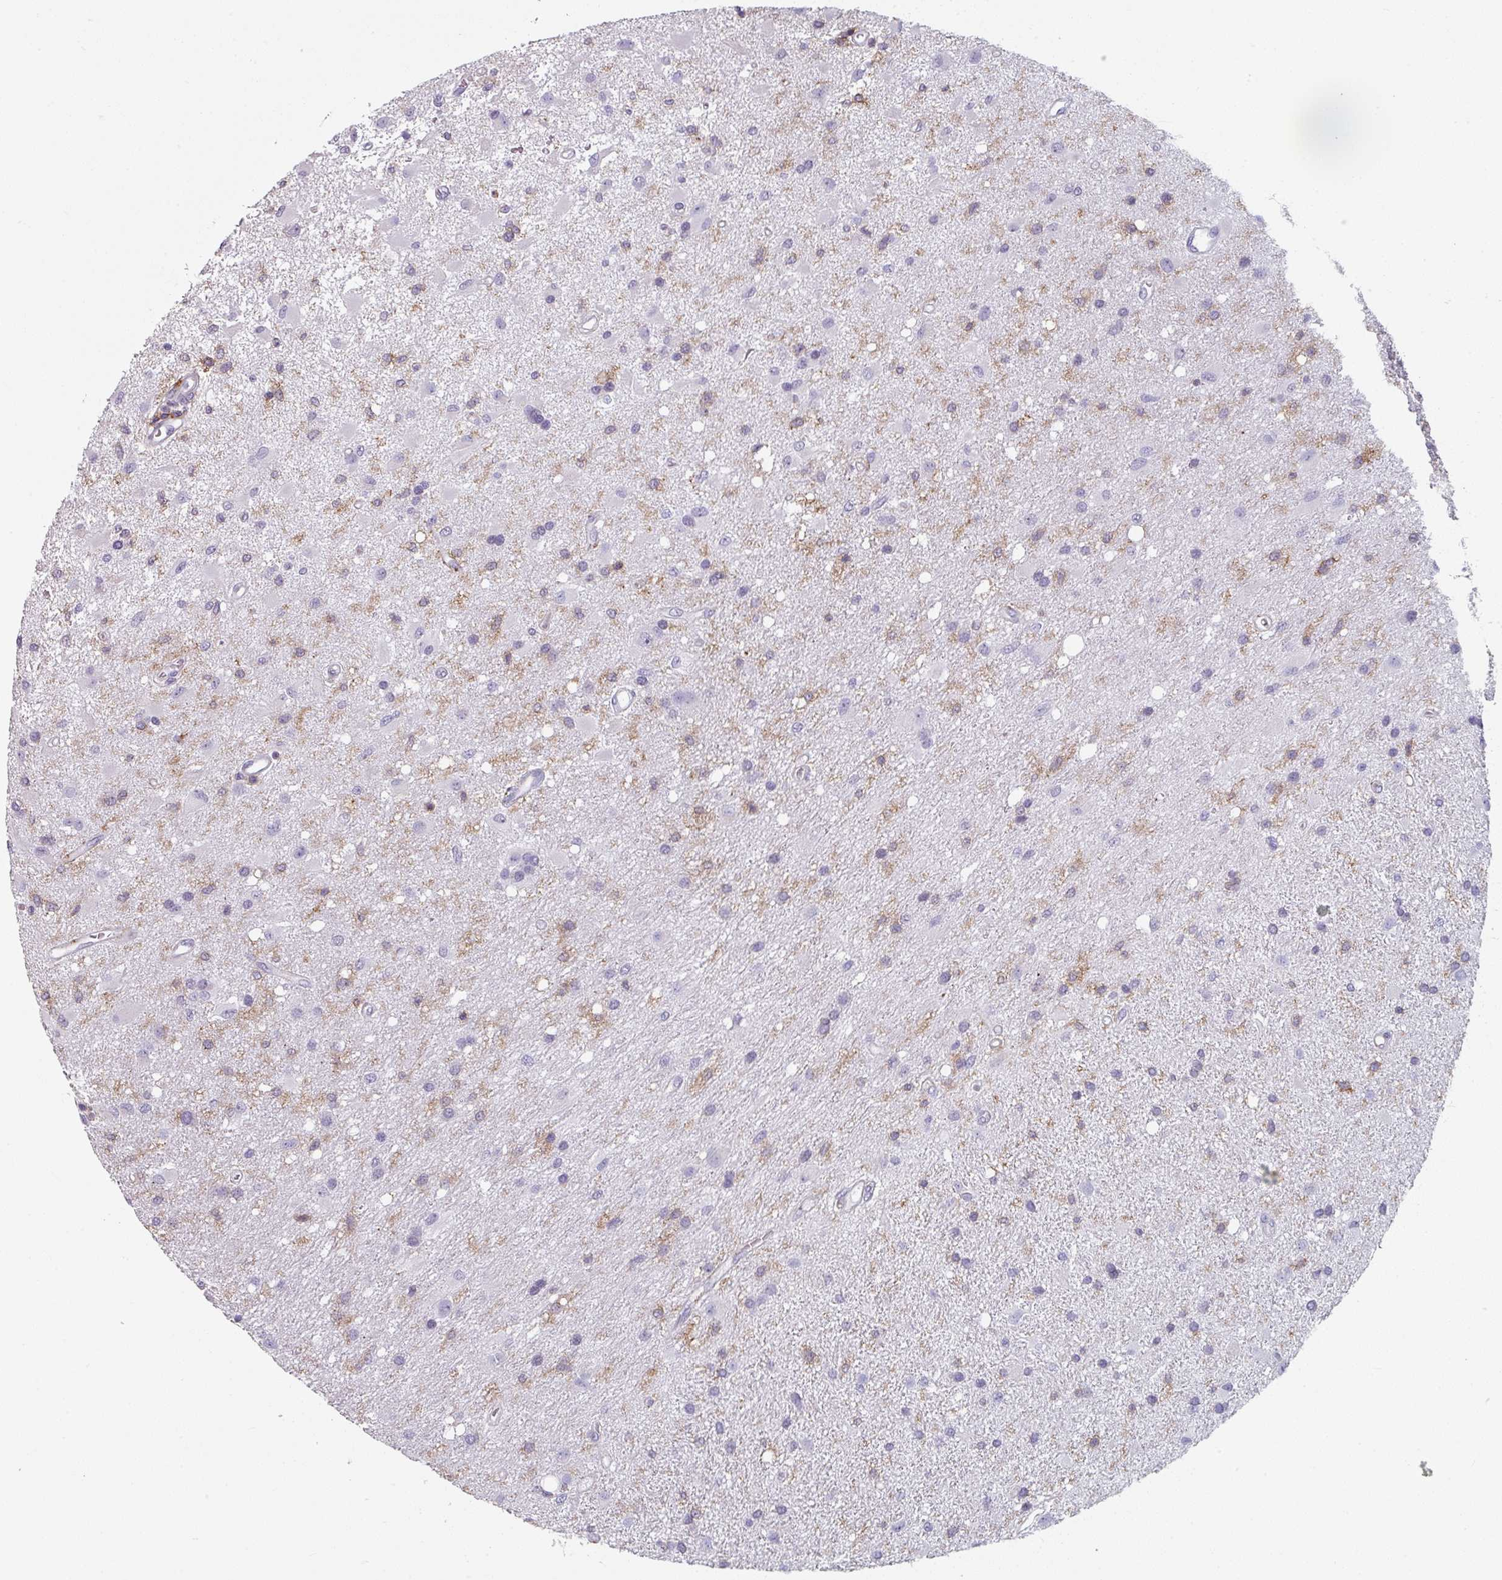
{"staining": {"intensity": "negative", "quantity": "none", "location": "none"}, "tissue": "glioma", "cell_type": "Tumor cells", "image_type": "cancer", "snomed": [{"axis": "morphology", "description": "Glioma, malignant, High grade"}, {"axis": "topography", "description": "Brain"}], "caption": "A micrograph of glioma stained for a protein reveals no brown staining in tumor cells.", "gene": "EXOSC5", "patient": {"sex": "male", "age": 67}}